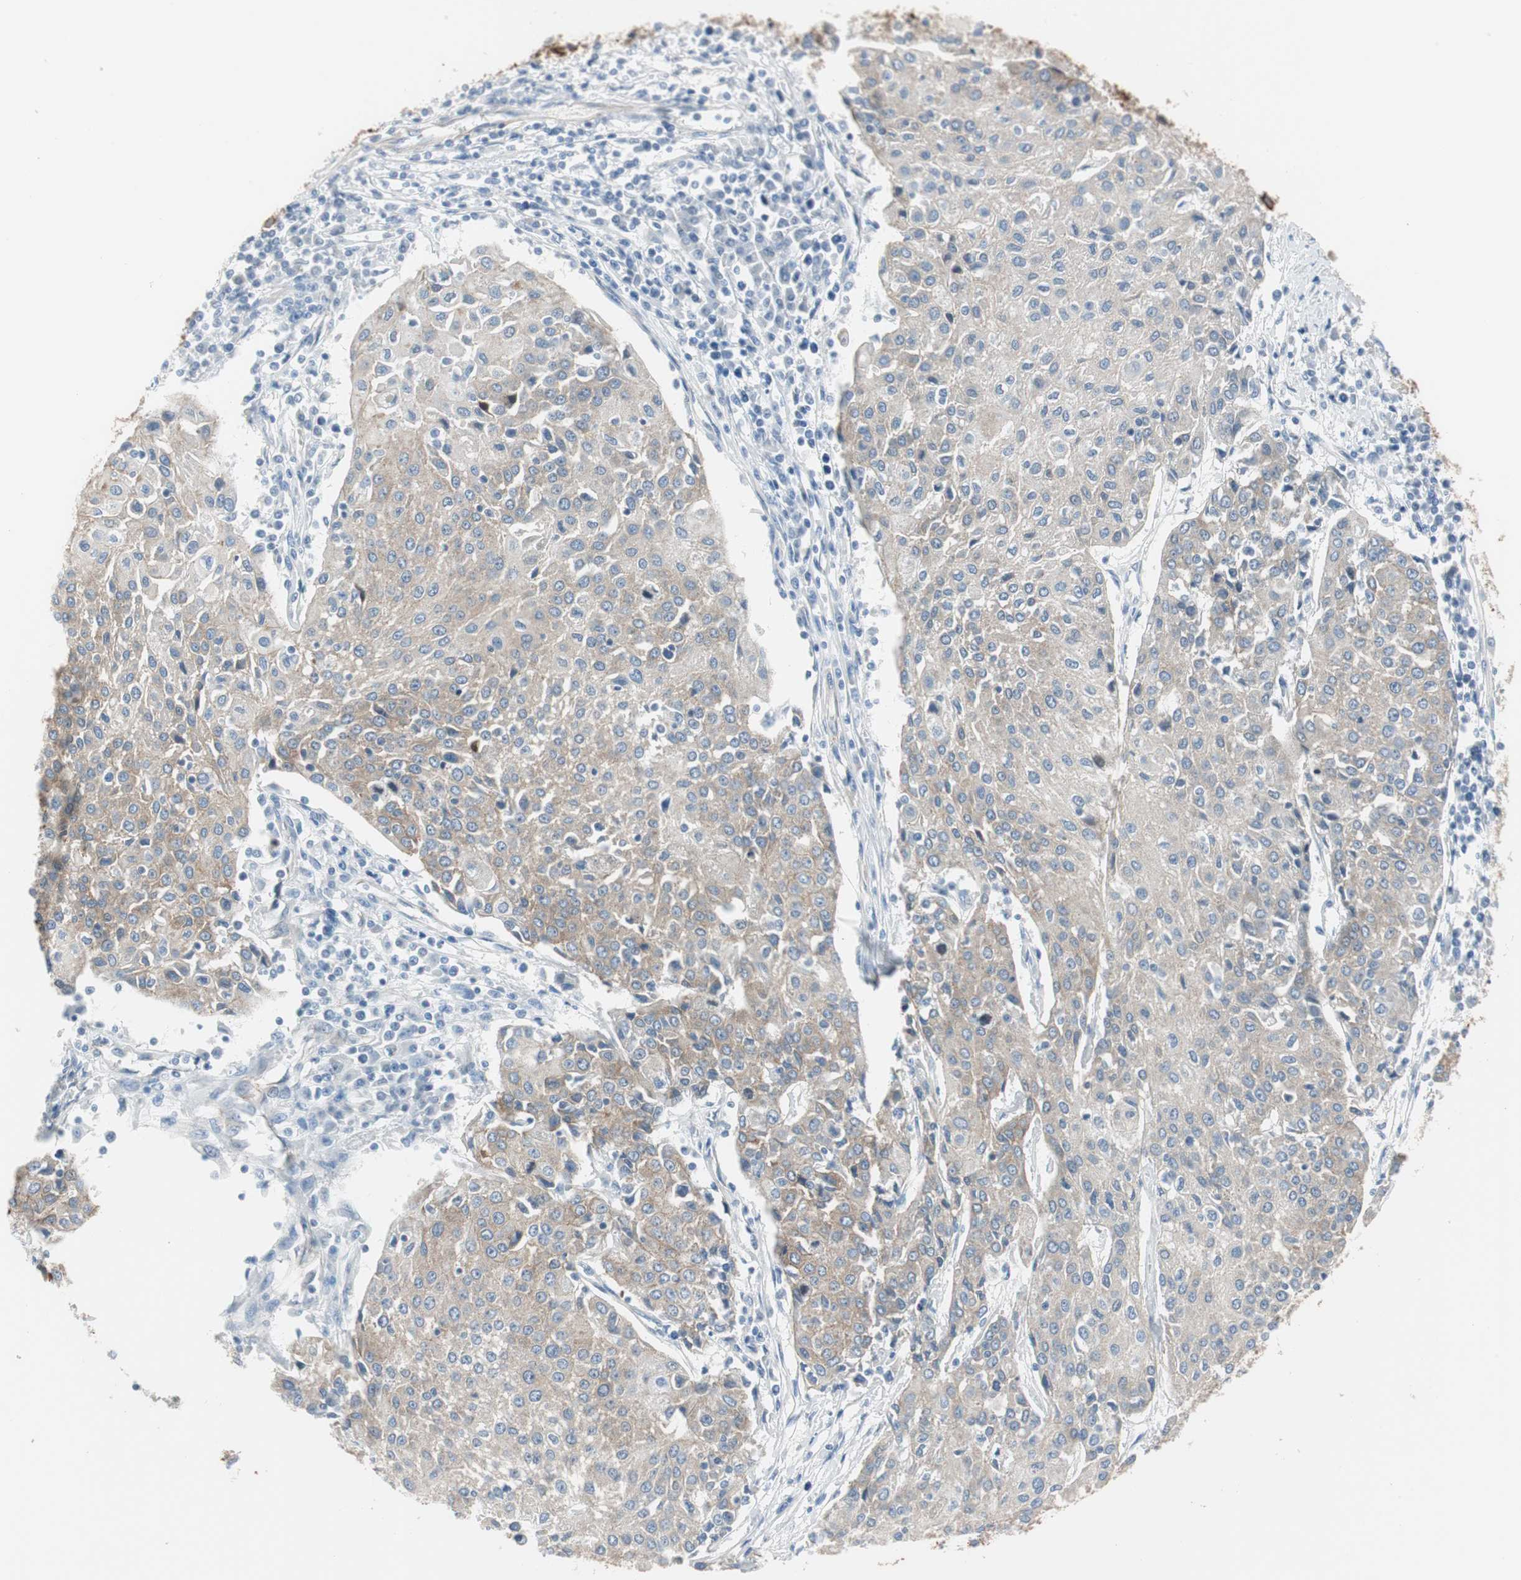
{"staining": {"intensity": "weak", "quantity": ">75%", "location": "cytoplasmic/membranous"}, "tissue": "urothelial cancer", "cell_type": "Tumor cells", "image_type": "cancer", "snomed": [{"axis": "morphology", "description": "Urothelial carcinoma, High grade"}, {"axis": "topography", "description": "Urinary bladder"}], "caption": "Tumor cells demonstrate low levels of weak cytoplasmic/membranous positivity in about >75% of cells in human high-grade urothelial carcinoma.", "gene": "STXBP4", "patient": {"sex": "female", "age": 85}}